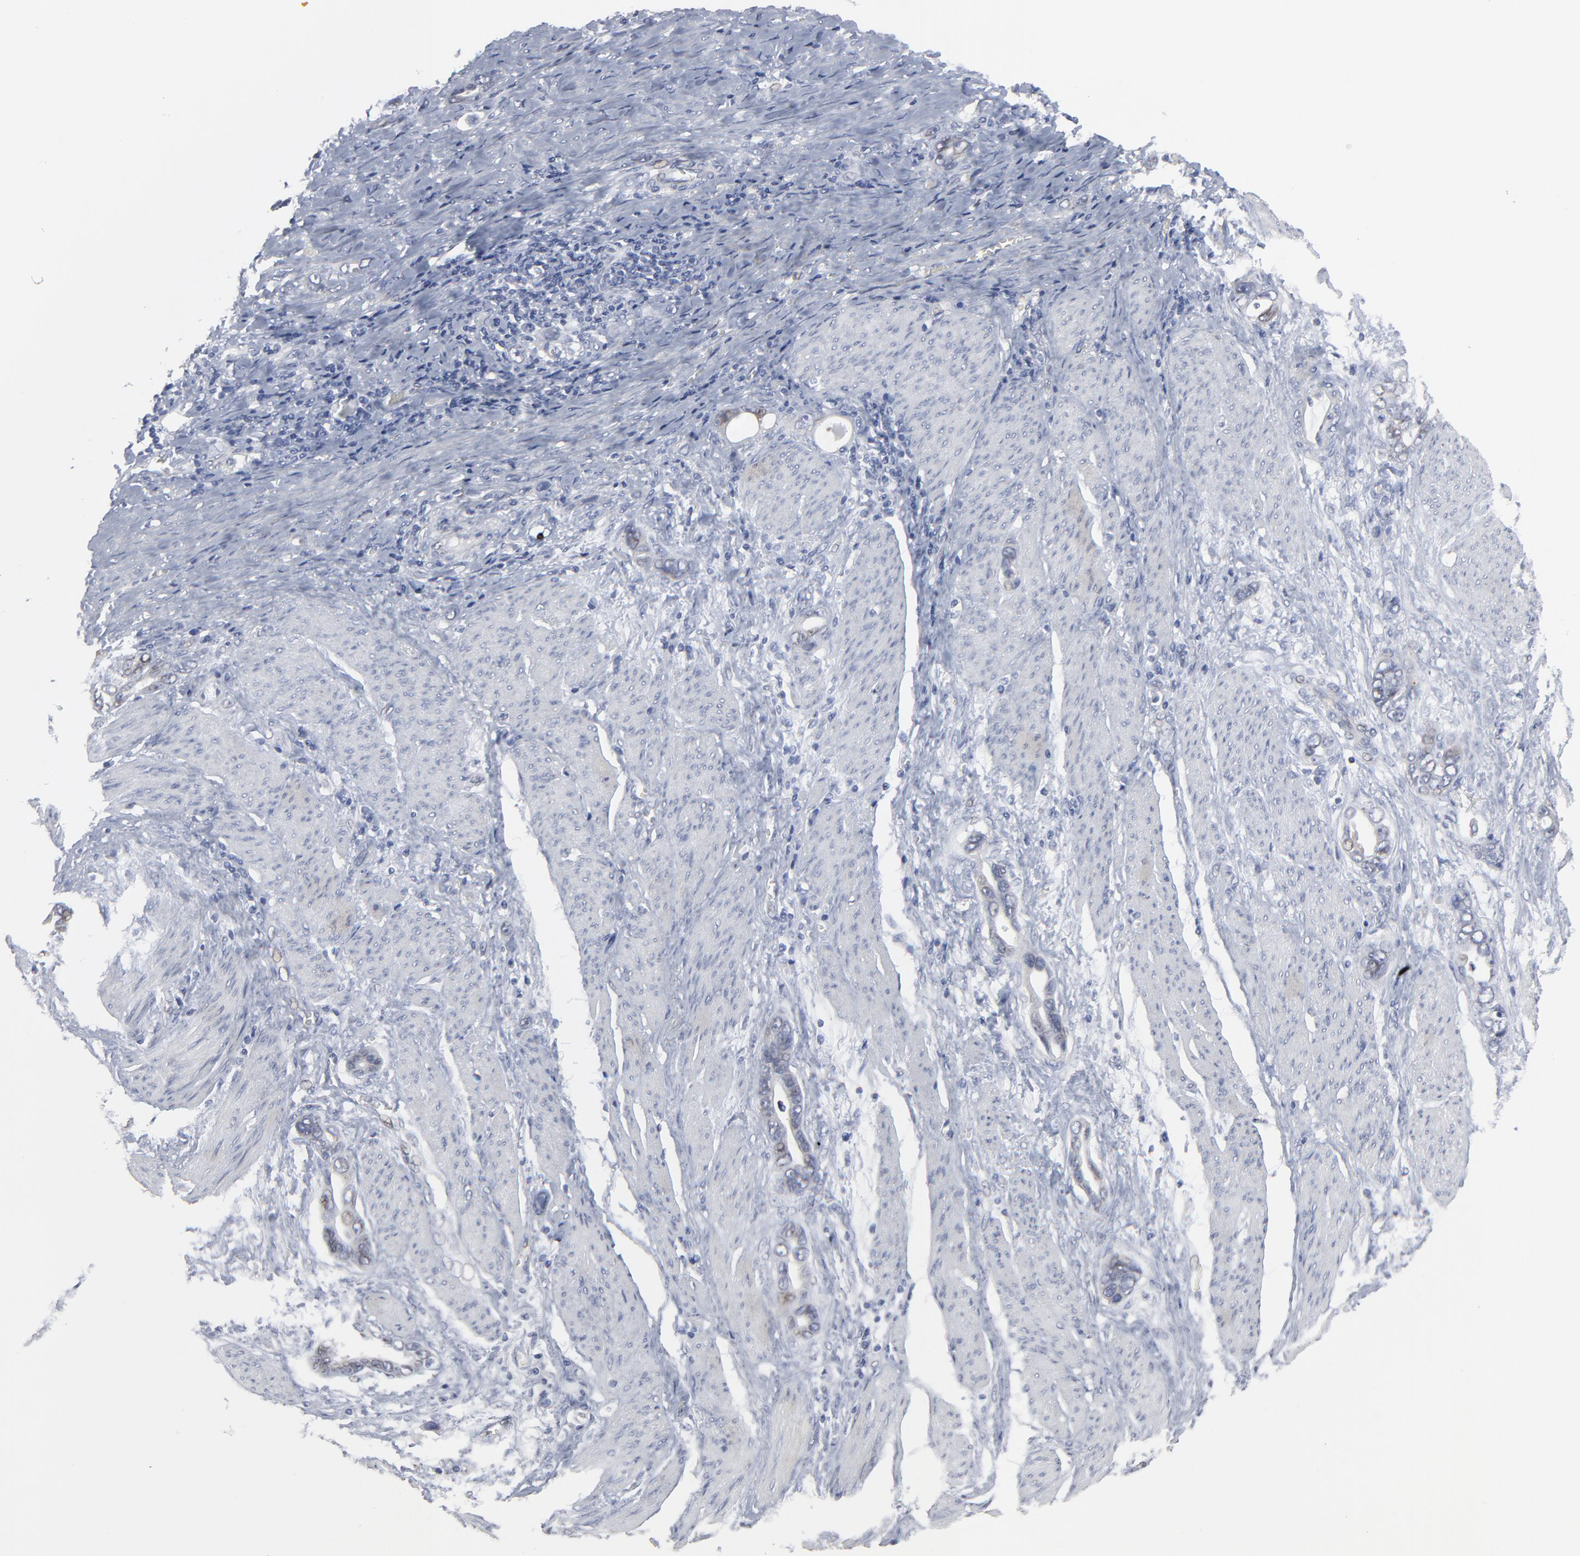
{"staining": {"intensity": "negative", "quantity": "none", "location": "none"}, "tissue": "stomach cancer", "cell_type": "Tumor cells", "image_type": "cancer", "snomed": [{"axis": "morphology", "description": "Adenocarcinoma, NOS"}, {"axis": "topography", "description": "Stomach"}], "caption": "Immunohistochemistry histopathology image of human stomach adenocarcinoma stained for a protein (brown), which displays no positivity in tumor cells. (DAB immunohistochemistry visualized using brightfield microscopy, high magnification).", "gene": "SYNE2", "patient": {"sex": "male", "age": 78}}